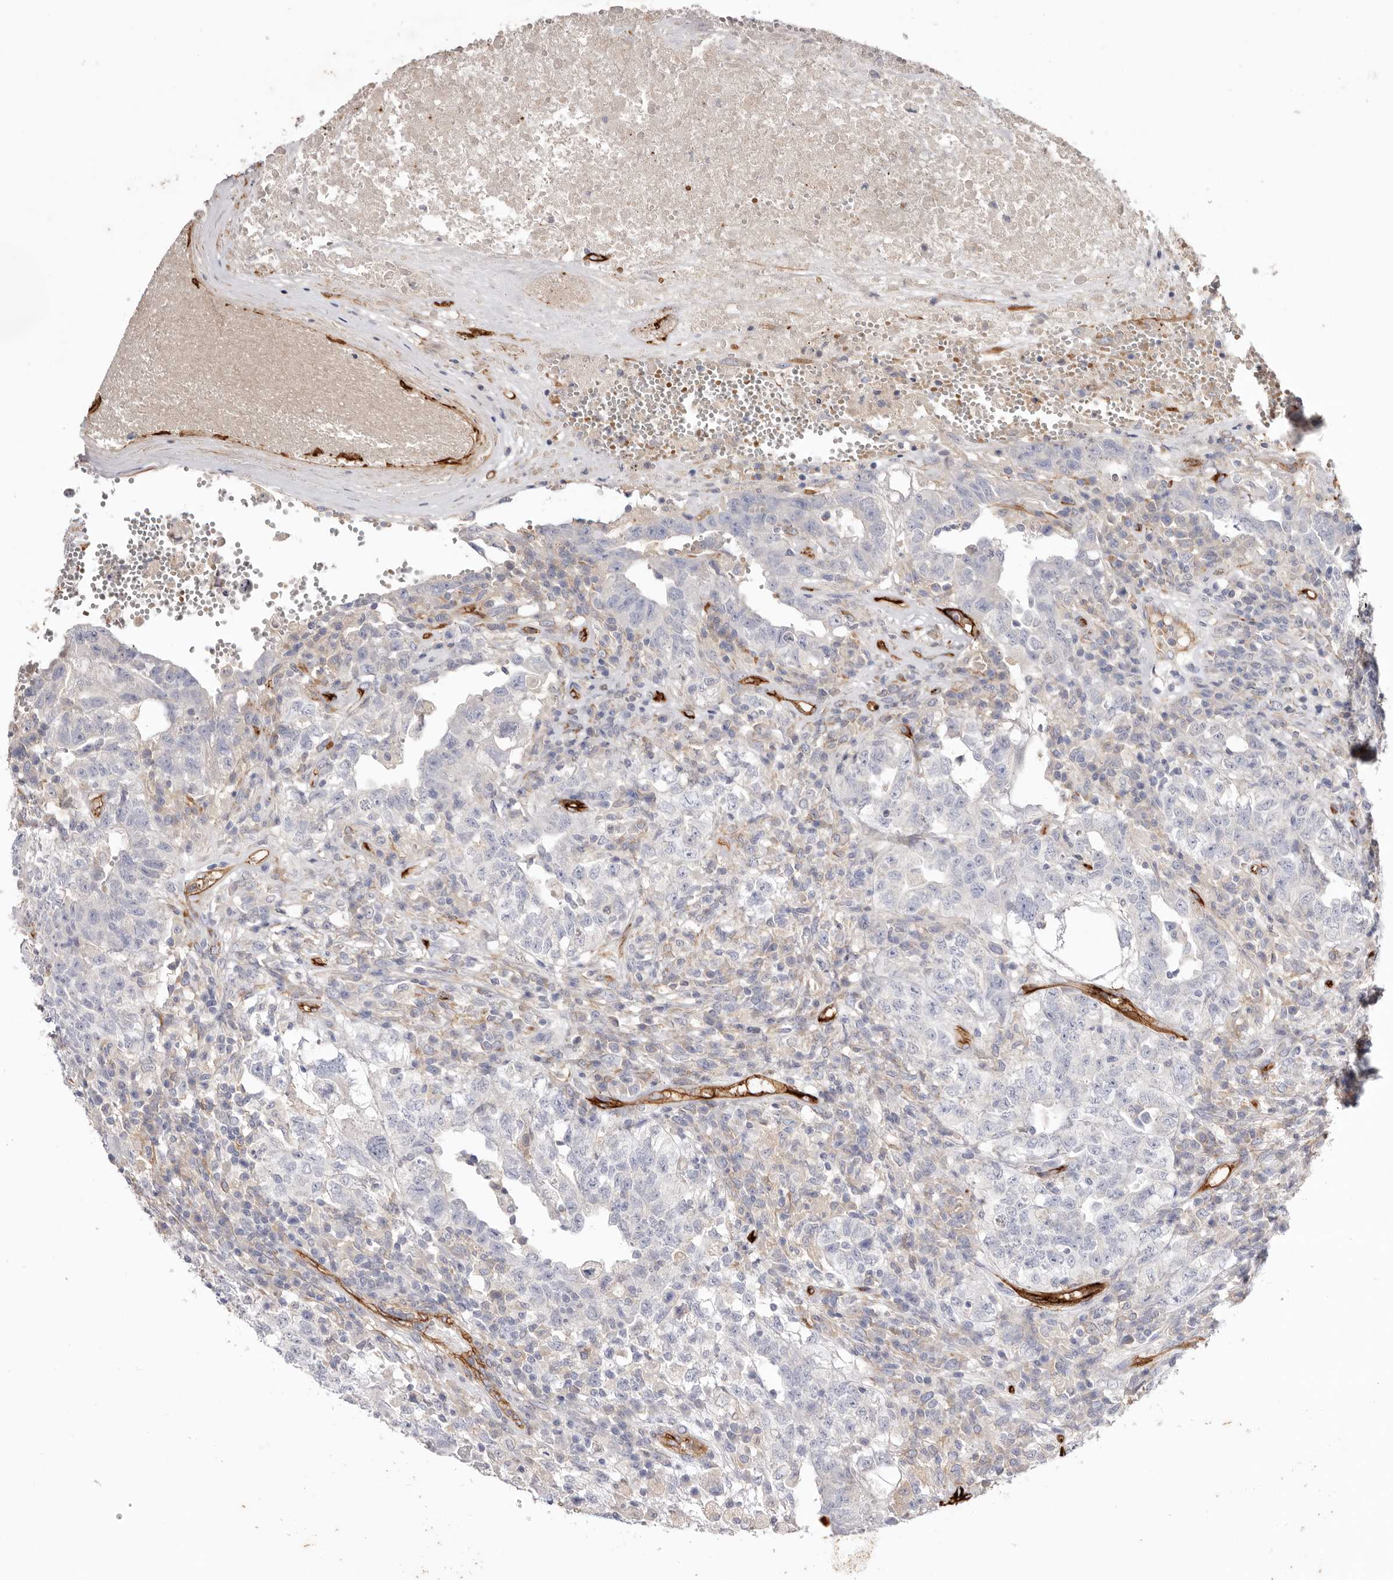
{"staining": {"intensity": "negative", "quantity": "none", "location": "none"}, "tissue": "testis cancer", "cell_type": "Tumor cells", "image_type": "cancer", "snomed": [{"axis": "morphology", "description": "Carcinoma, Embryonal, NOS"}, {"axis": "topography", "description": "Testis"}], "caption": "DAB immunohistochemical staining of testis cancer shows no significant positivity in tumor cells.", "gene": "LRRC66", "patient": {"sex": "male", "age": 26}}